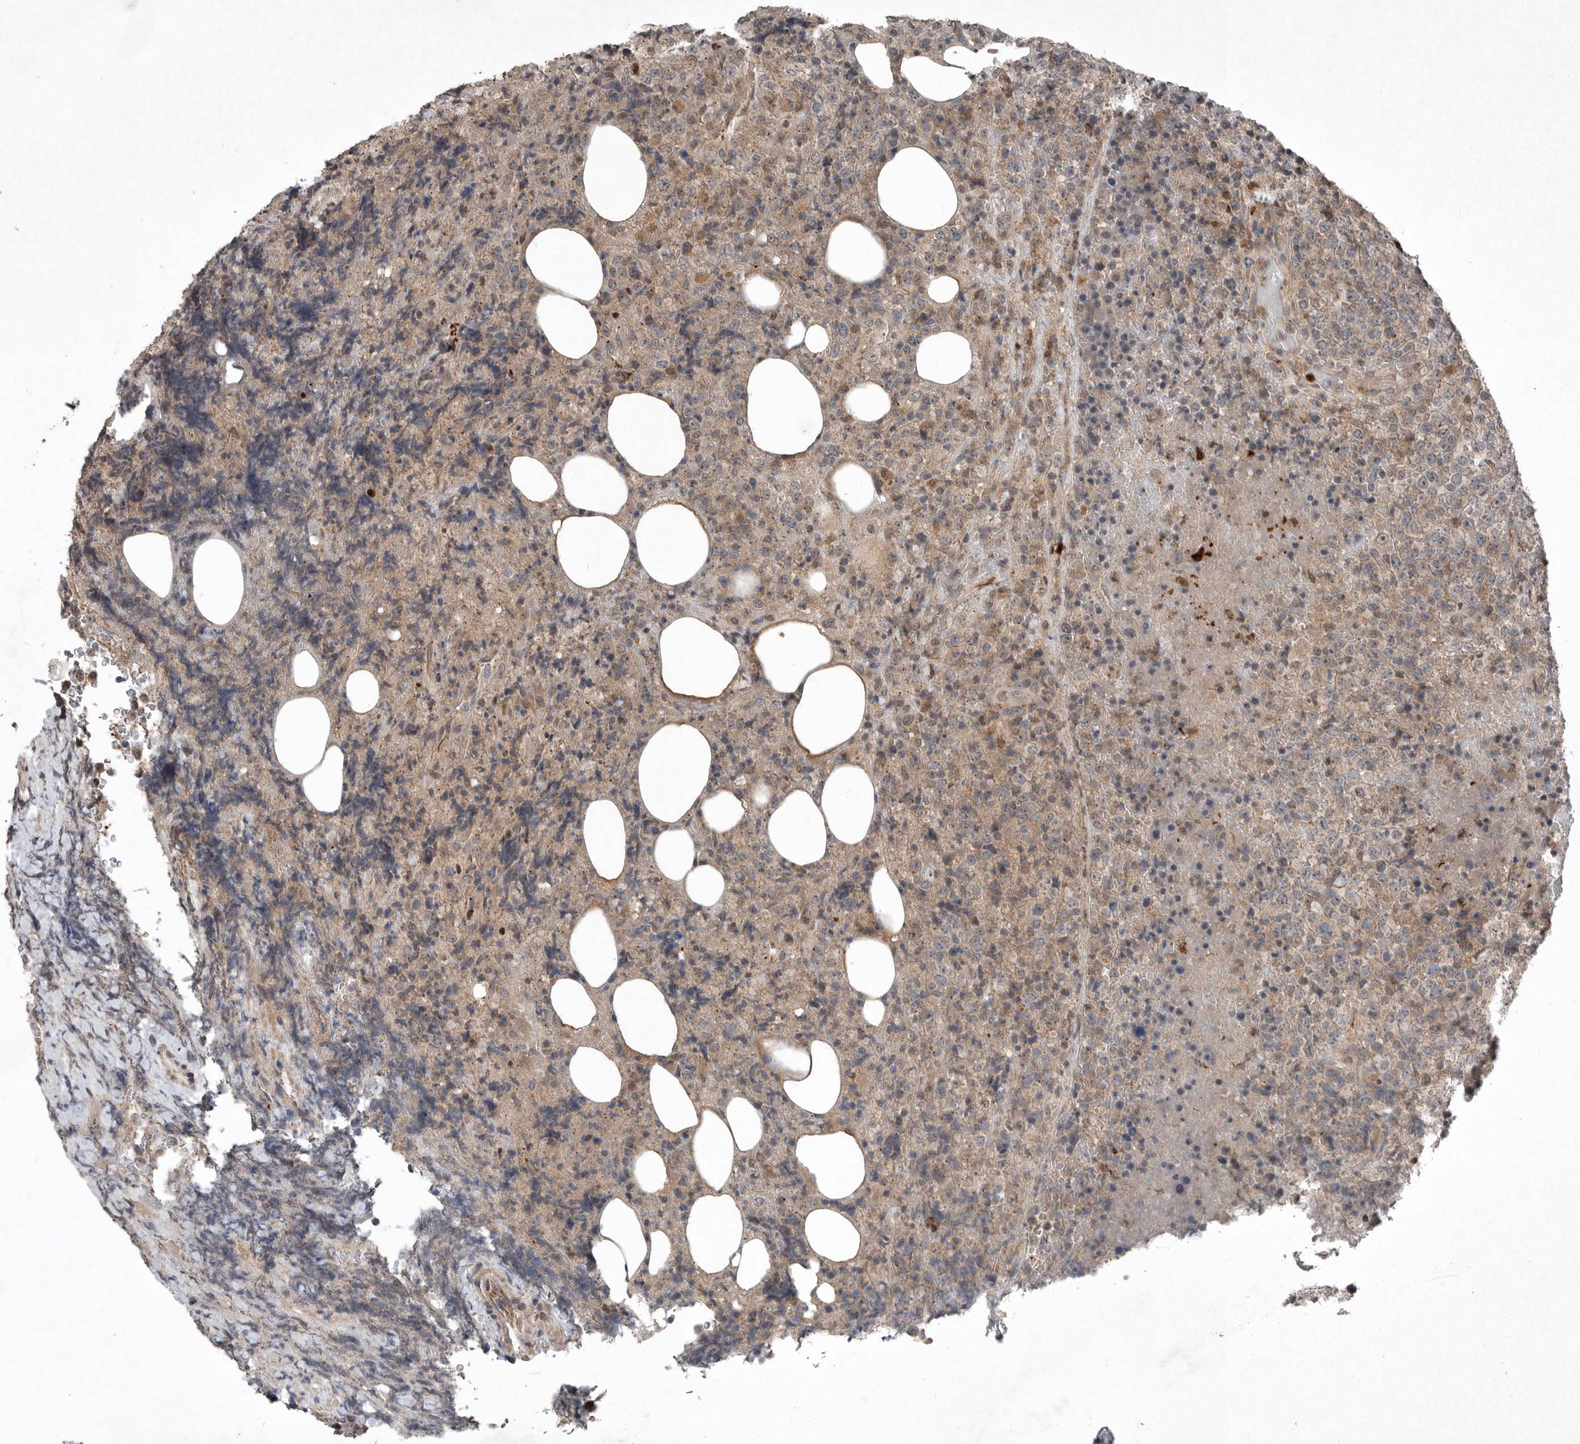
{"staining": {"intensity": "weak", "quantity": ">75%", "location": "cytoplasmic/membranous"}, "tissue": "lymphoma", "cell_type": "Tumor cells", "image_type": "cancer", "snomed": [{"axis": "morphology", "description": "Malignant lymphoma, non-Hodgkin's type, High grade"}, {"axis": "topography", "description": "Lymph node"}], "caption": "An immunohistochemistry micrograph of neoplastic tissue is shown. Protein staining in brown shows weak cytoplasmic/membranous positivity in lymphoma within tumor cells. (Brightfield microscopy of DAB IHC at high magnification).", "gene": "SCP2", "patient": {"sex": "male", "age": 13}}